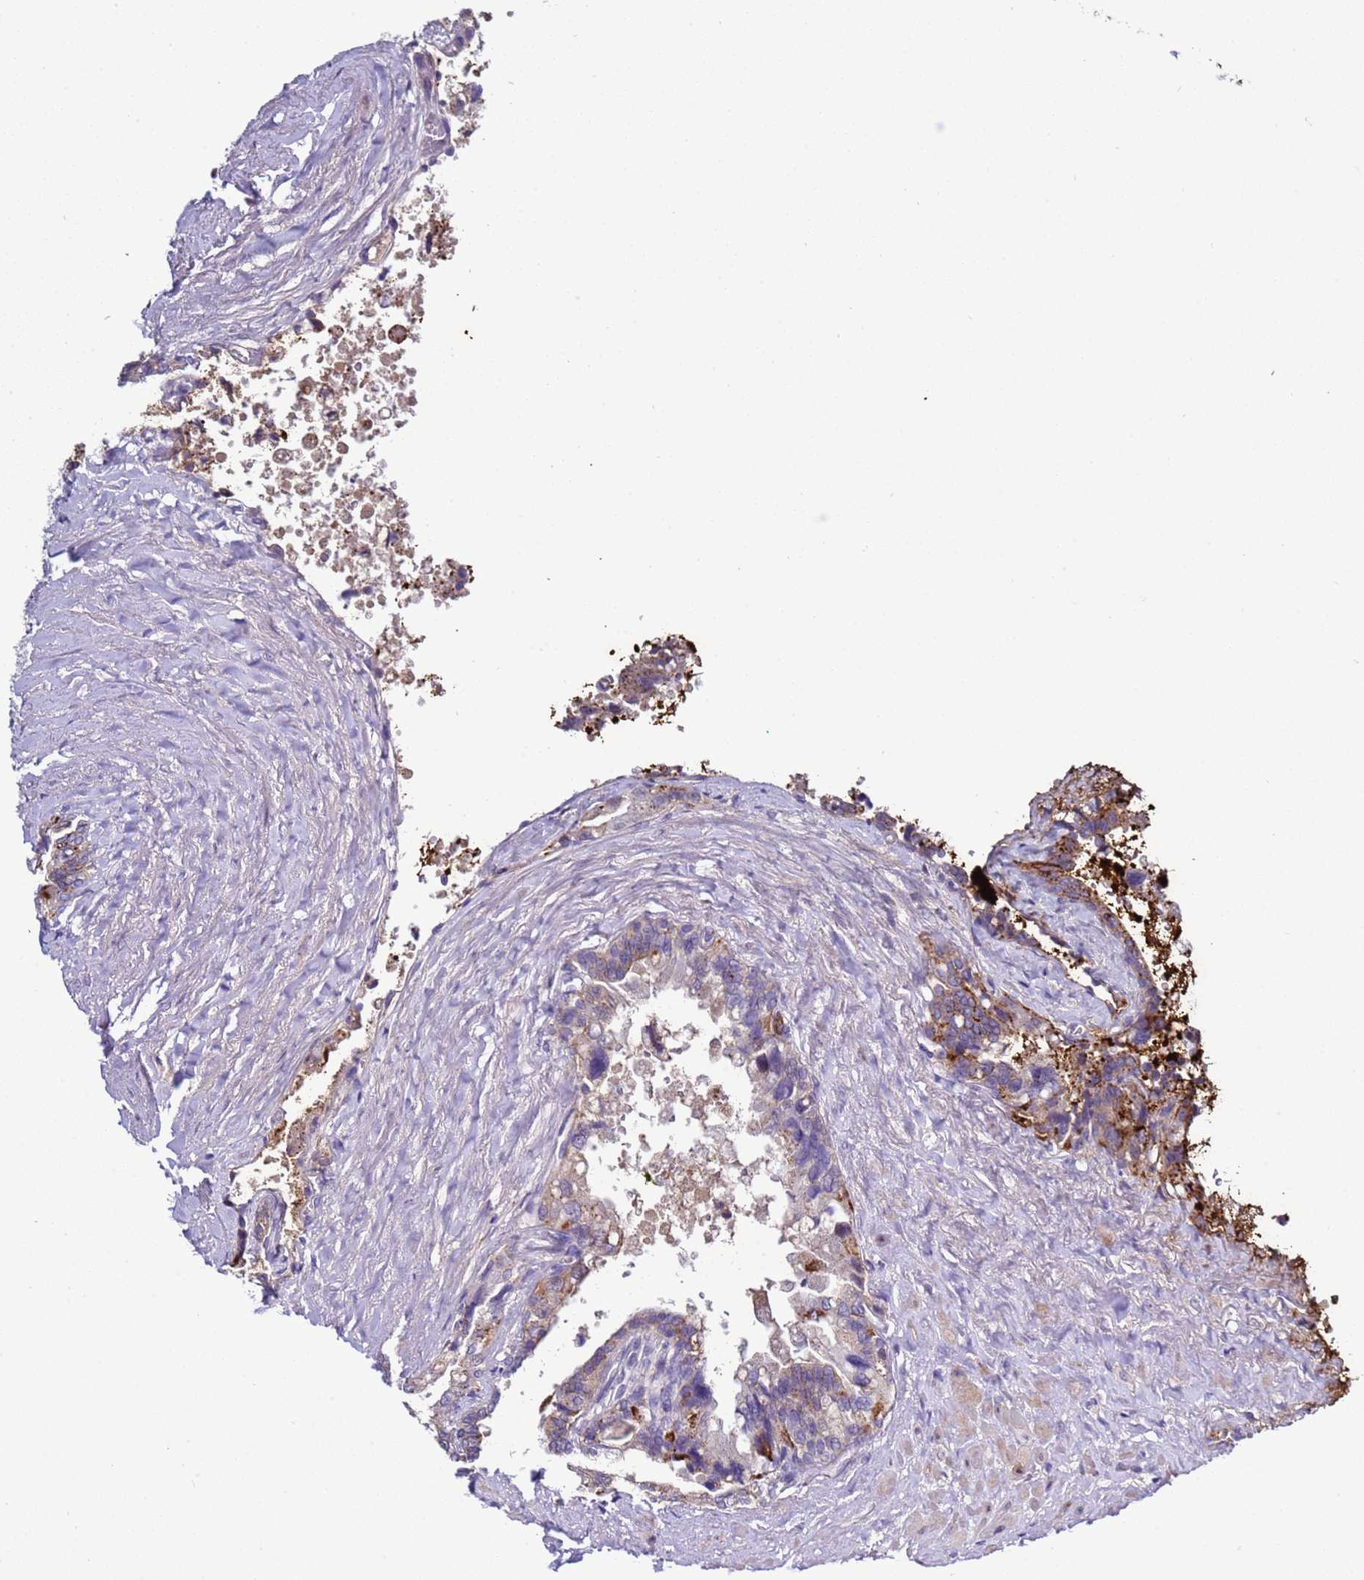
{"staining": {"intensity": "moderate", "quantity": "<25%", "location": "cytoplasmic/membranous"}, "tissue": "seminal vesicle", "cell_type": "Glandular cells", "image_type": "normal", "snomed": [{"axis": "morphology", "description": "Normal tissue, NOS"}, {"axis": "topography", "description": "Seminal veicle"}, {"axis": "topography", "description": "Peripheral nerve tissue"}], "caption": "This micrograph displays IHC staining of benign seminal vesicle, with low moderate cytoplasmic/membranous expression in approximately <25% of glandular cells.", "gene": "NAT1", "patient": {"sex": "male", "age": 60}}